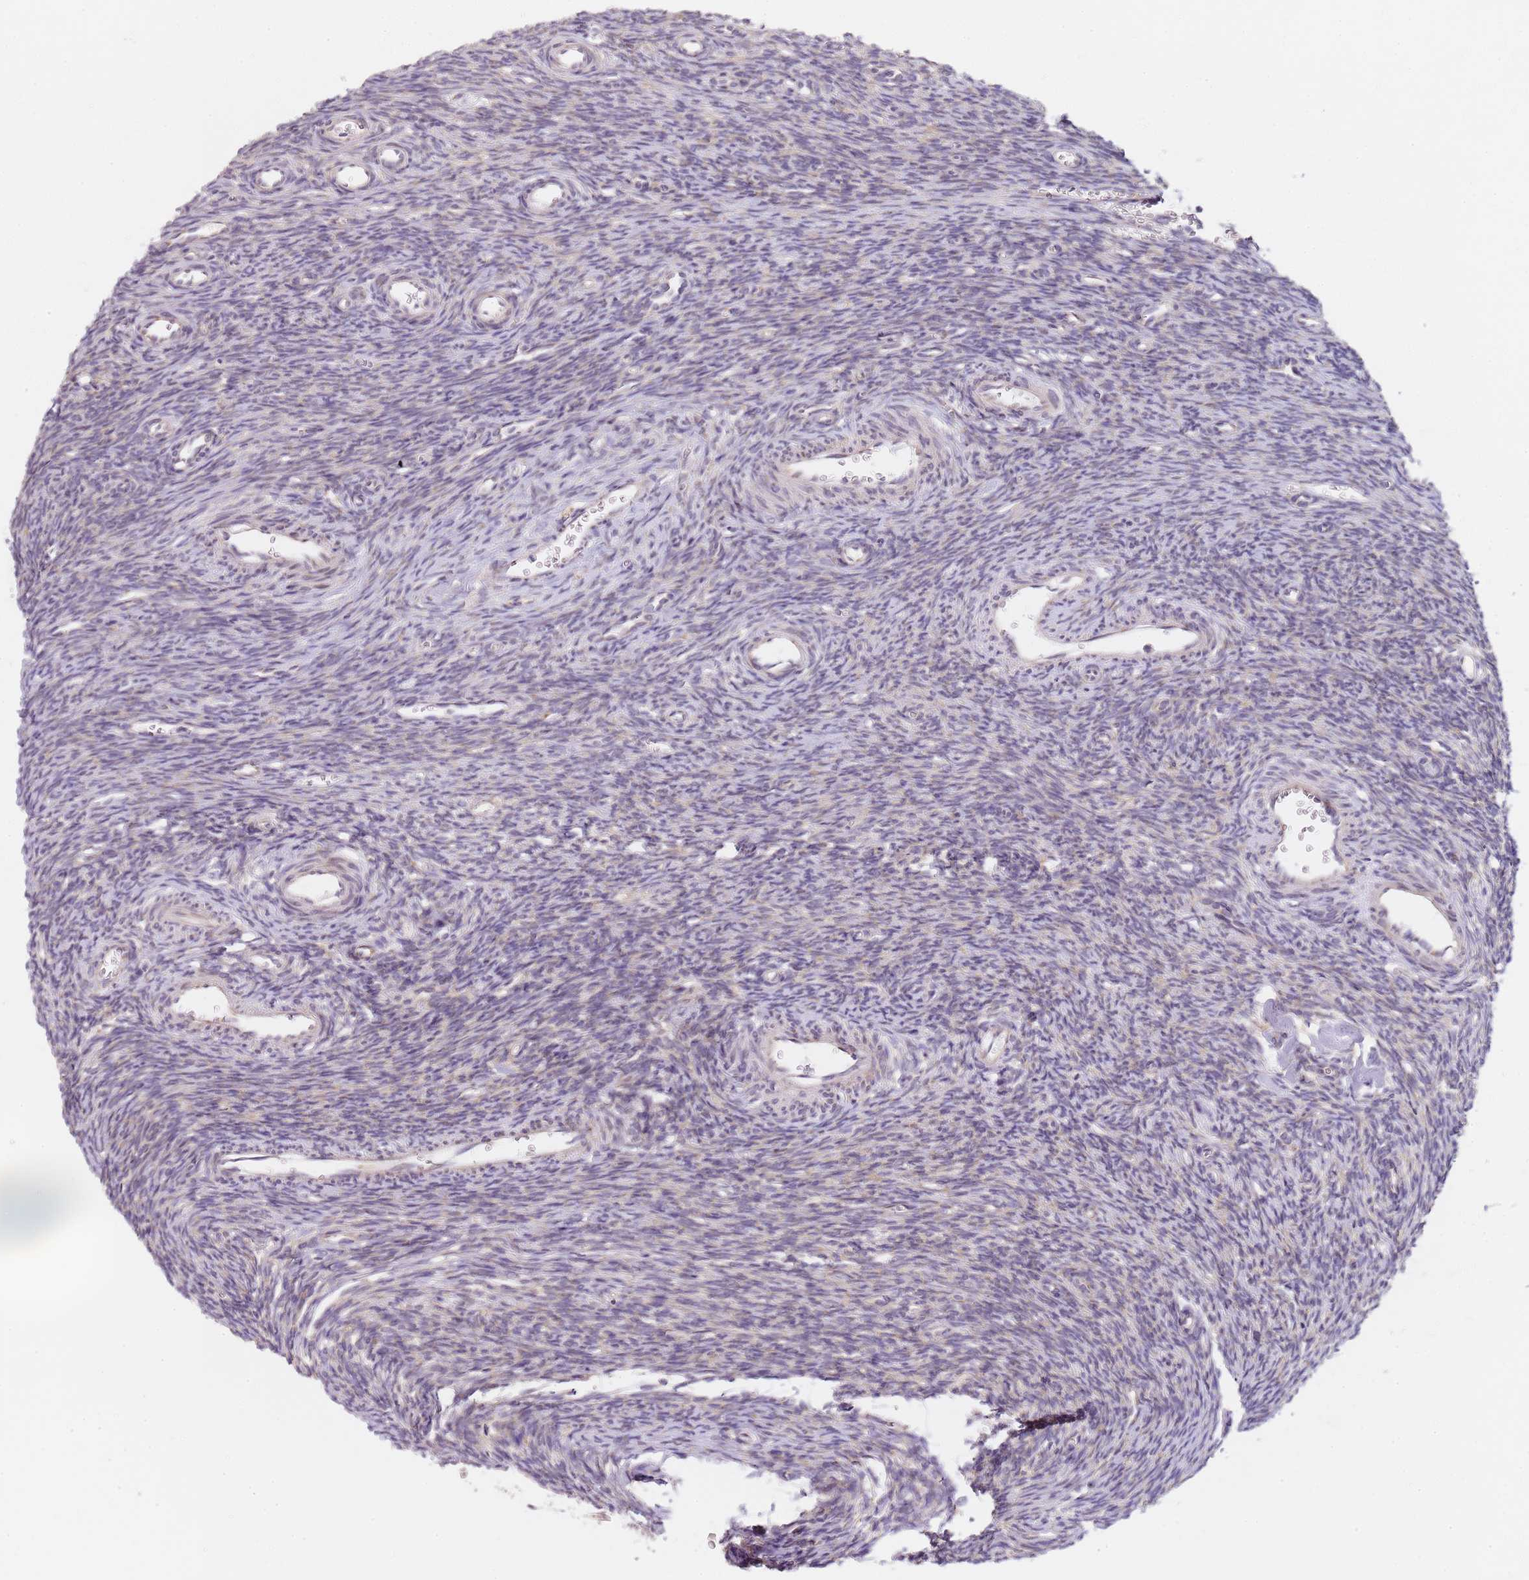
{"staining": {"intensity": "negative", "quantity": "none", "location": "none"}, "tissue": "ovary", "cell_type": "Ovarian stroma cells", "image_type": "normal", "snomed": [{"axis": "morphology", "description": "Normal tissue, NOS"}, {"axis": "topography", "description": "Ovary"}], "caption": "A photomicrograph of ovary stained for a protein demonstrates no brown staining in ovarian stroma cells.", "gene": "TBC1D9", "patient": {"sex": "female", "age": 39}}